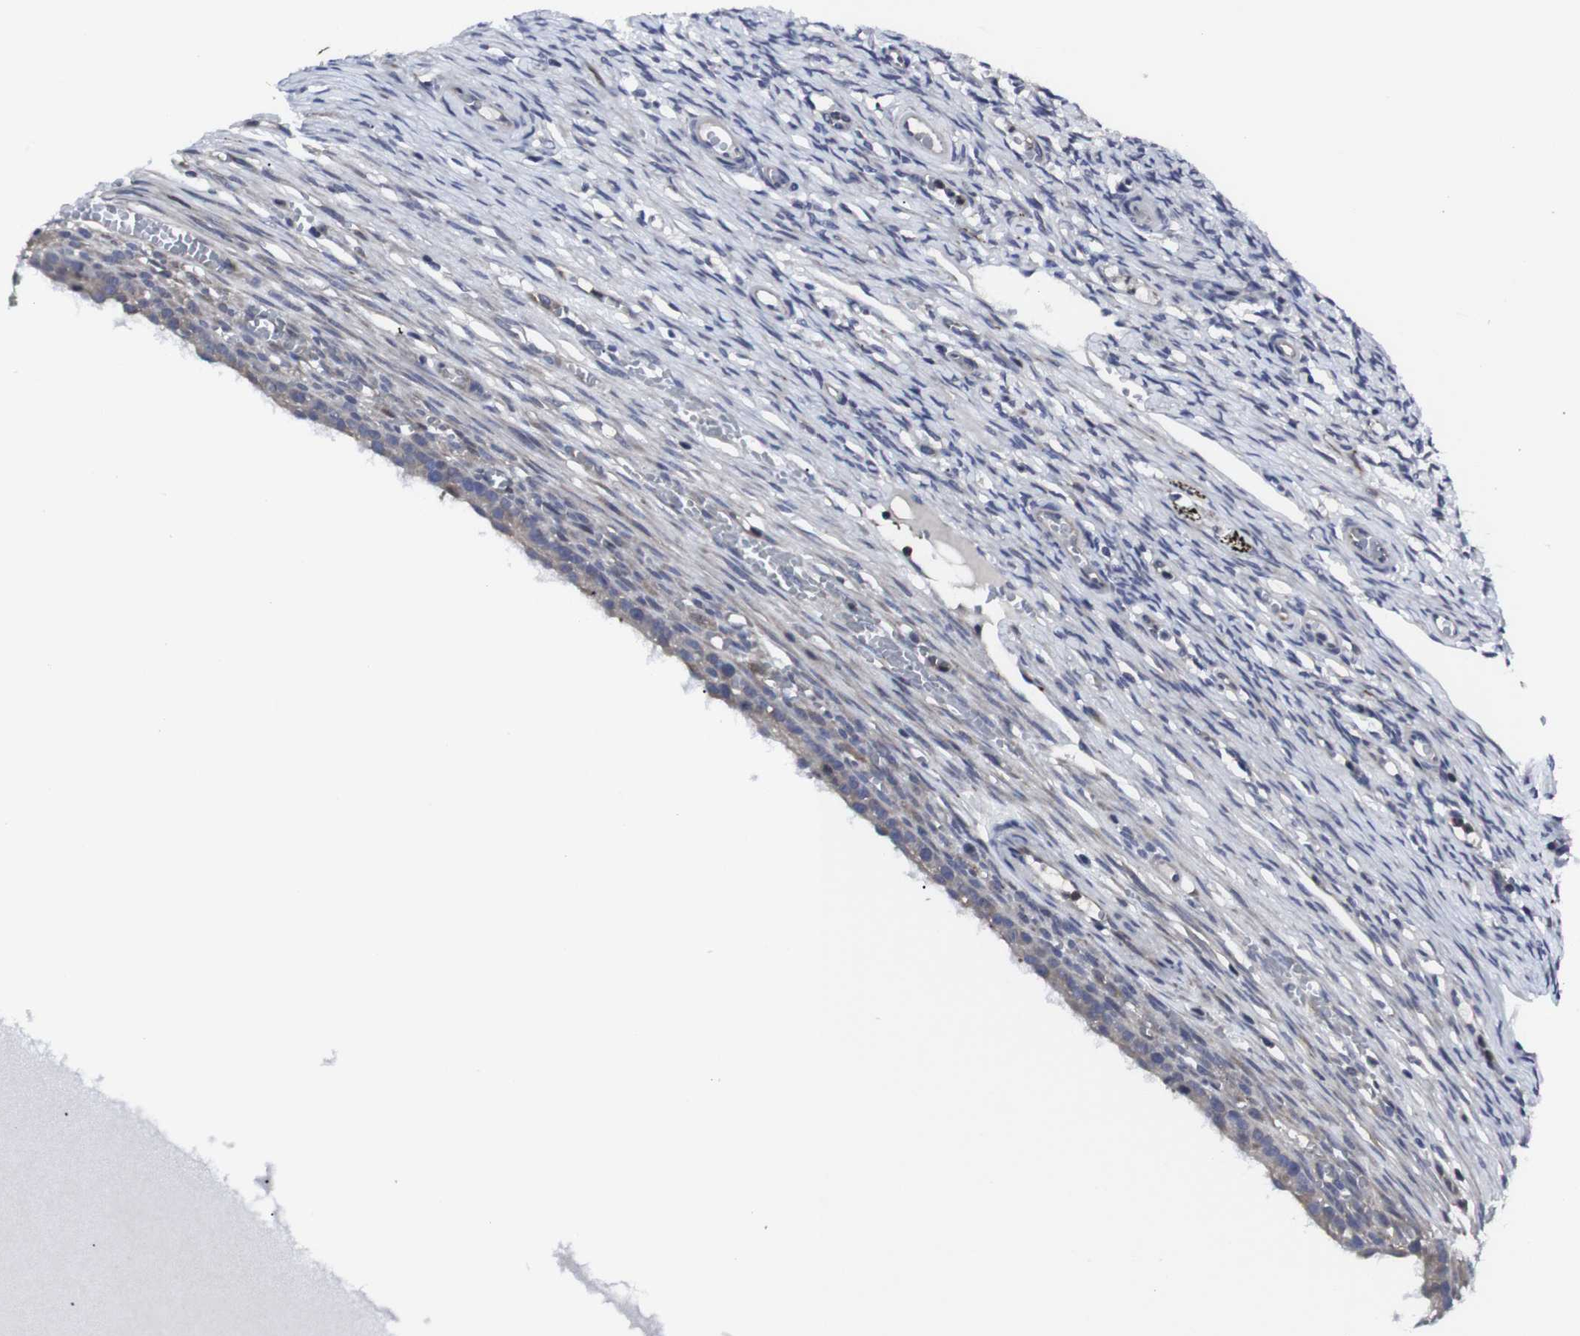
{"staining": {"intensity": "weak", "quantity": "<25%", "location": "cytoplasmic/membranous"}, "tissue": "ovary", "cell_type": "Ovarian stroma cells", "image_type": "normal", "snomed": [{"axis": "morphology", "description": "Normal tissue, NOS"}, {"axis": "topography", "description": "Ovary"}], "caption": "Immunohistochemical staining of unremarkable human ovary reveals no significant positivity in ovarian stroma cells.", "gene": "HPRT1", "patient": {"sex": "female", "age": 33}}